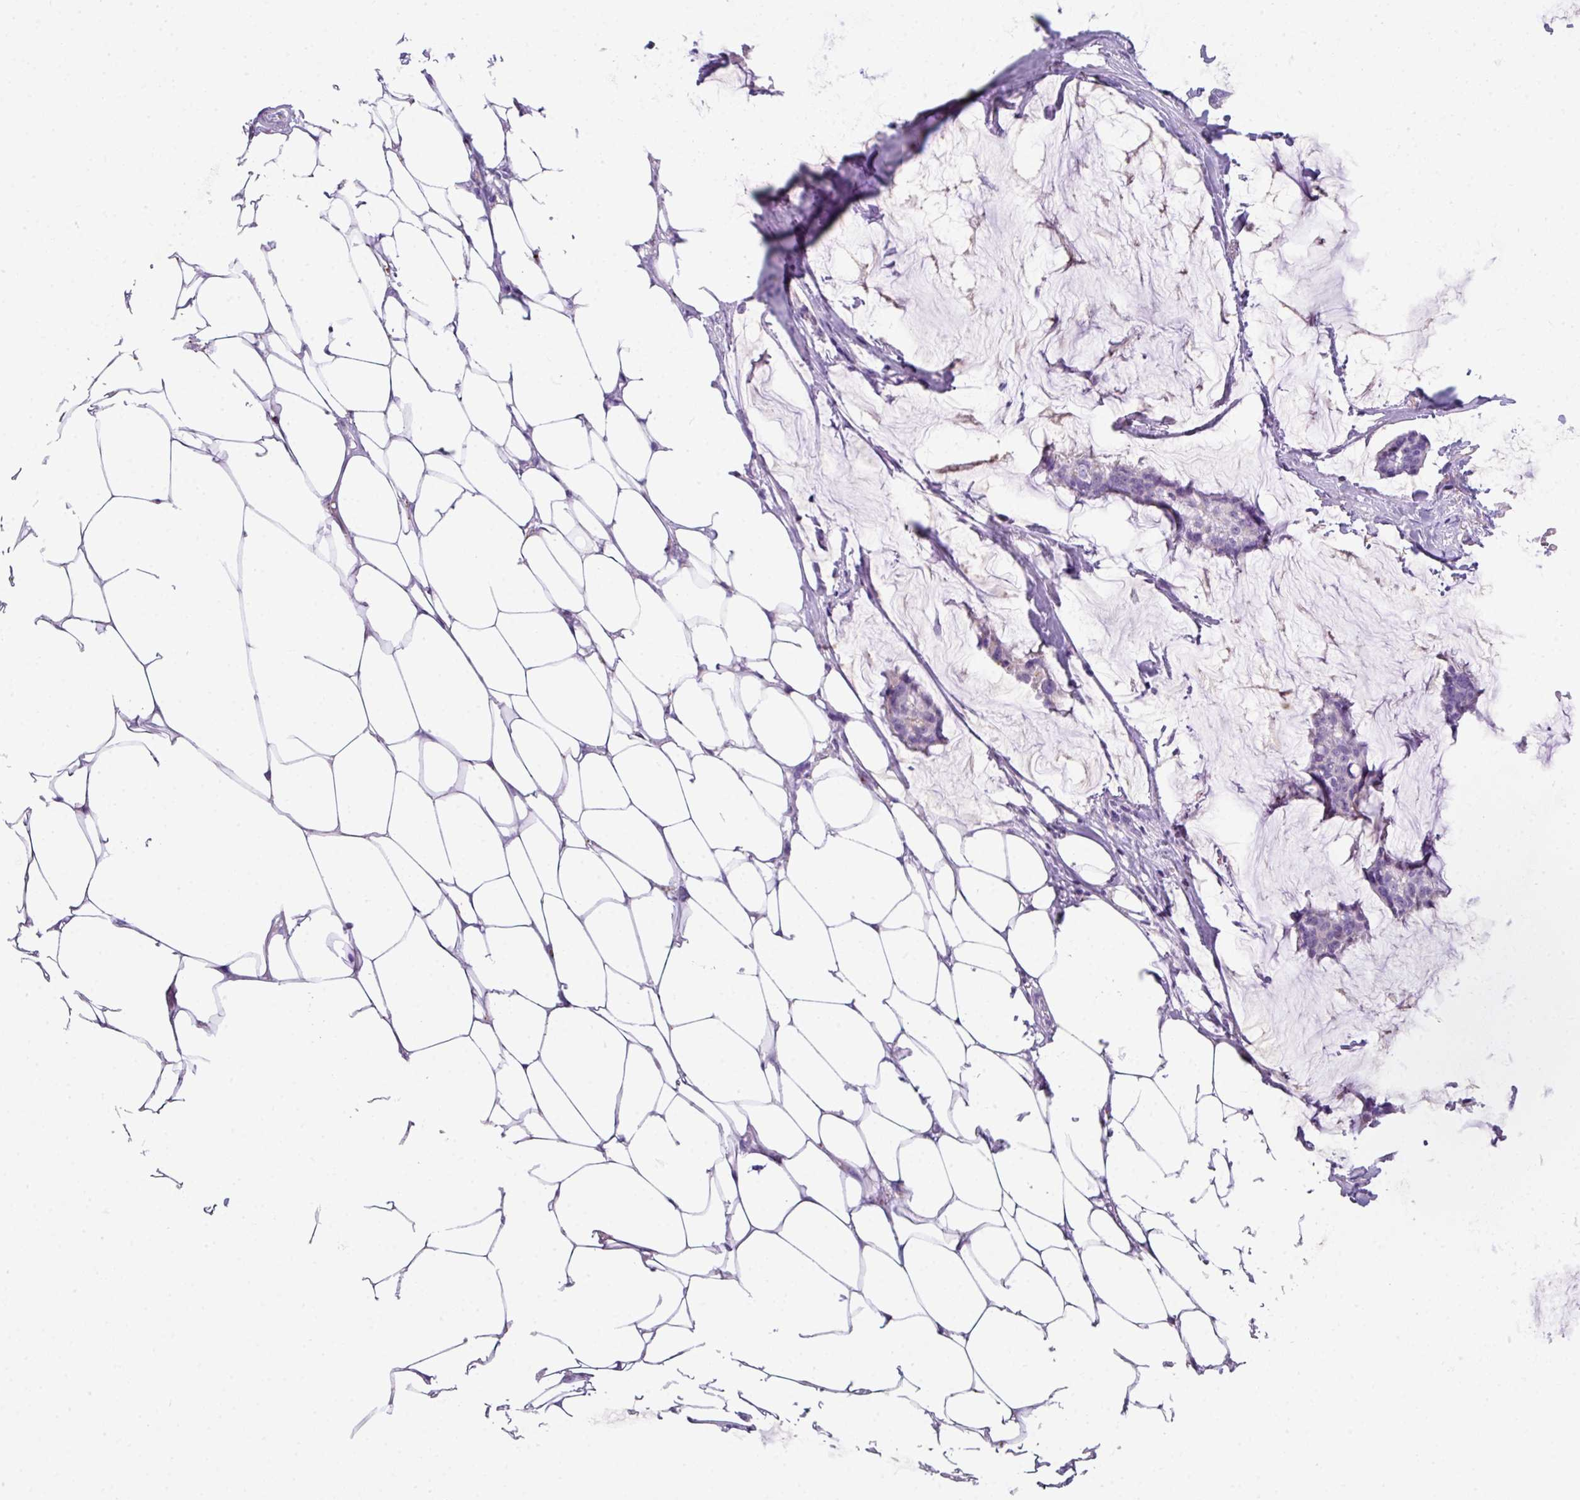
{"staining": {"intensity": "negative", "quantity": "none", "location": "none"}, "tissue": "breast cancer", "cell_type": "Tumor cells", "image_type": "cancer", "snomed": [{"axis": "morphology", "description": "Duct carcinoma"}, {"axis": "topography", "description": "Breast"}], "caption": "Immunohistochemistry (IHC) of breast invasive ductal carcinoma exhibits no positivity in tumor cells.", "gene": "ZNF568", "patient": {"sex": "female", "age": 93}}